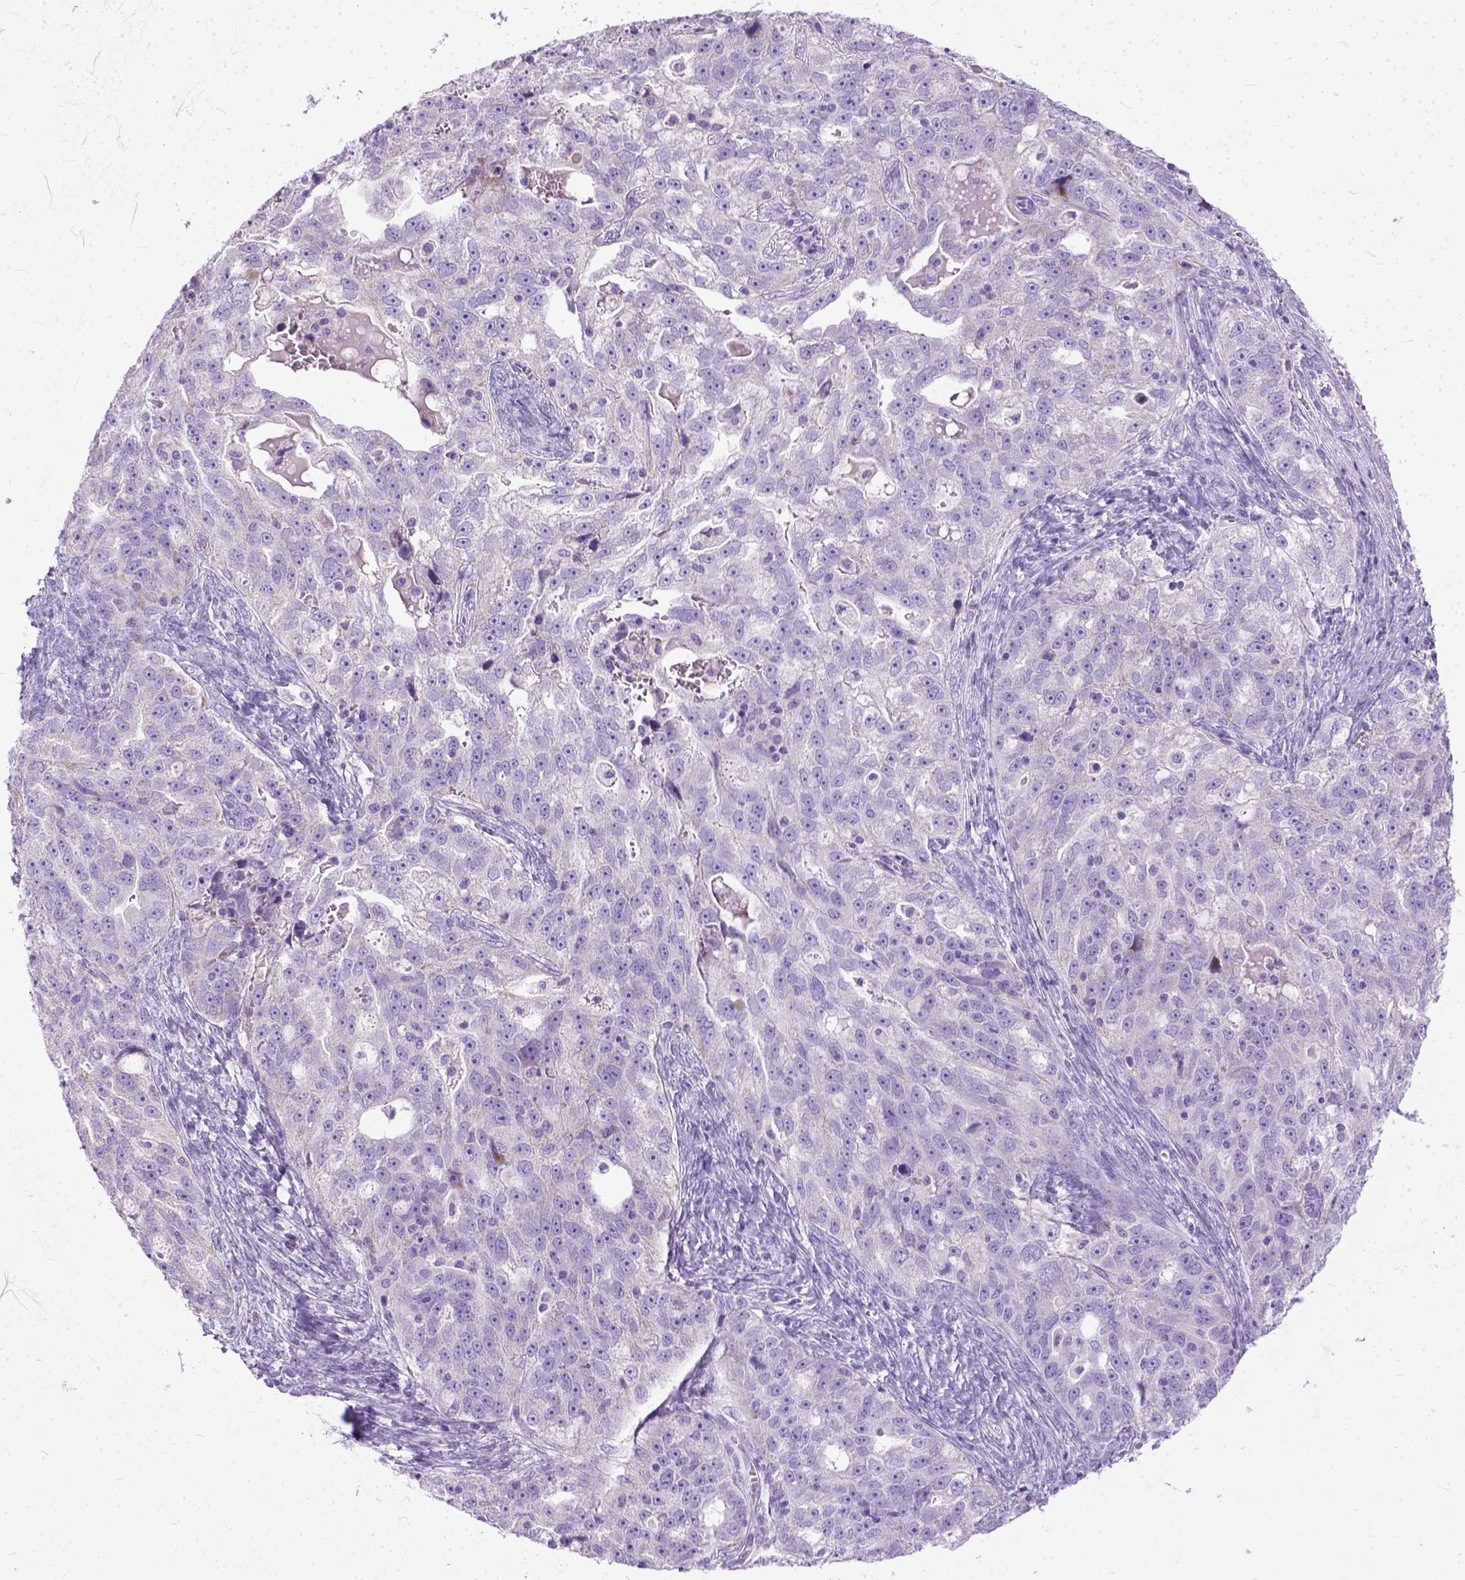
{"staining": {"intensity": "negative", "quantity": "none", "location": "none"}, "tissue": "ovarian cancer", "cell_type": "Tumor cells", "image_type": "cancer", "snomed": [{"axis": "morphology", "description": "Cystadenocarcinoma, serous, NOS"}, {"axis": "topography", "description": "Ovary"}], "caption": "This is a photomicrograph of immunohistochemistry staining of serous cystadenocarcinoma (ovarian), which shows no expression in tumor cells.", "gene": "PLK5", "patient": {"sex": "female", "age": 51}}